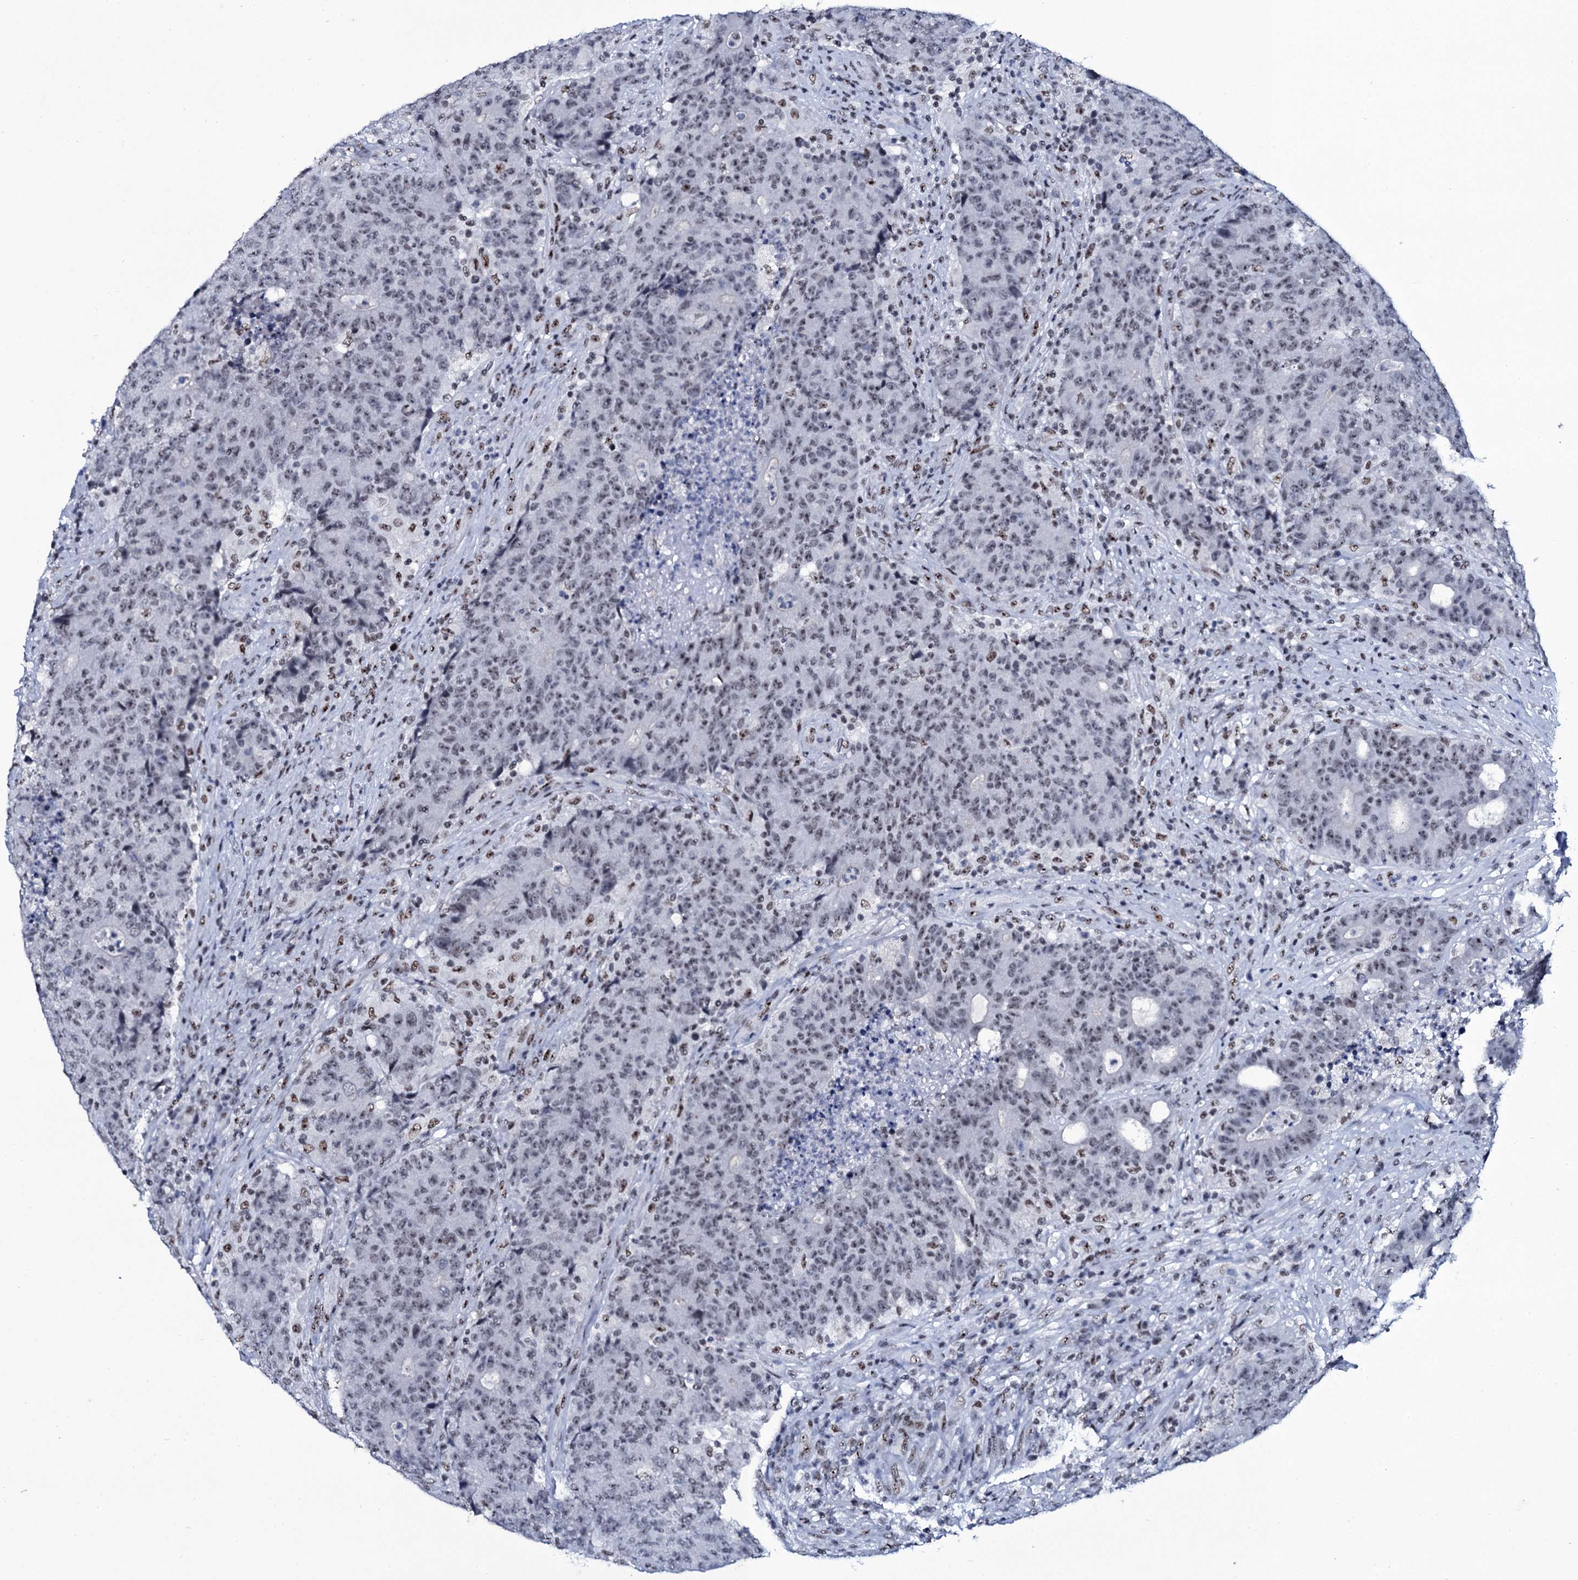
{"staining": {"intensity": "negative", "quantity": "none", "location": "none"}, "tissue": "colorectal cancer", "cell_type": "Tumor cells", "image_type": "cancer", "snomed": [{"axis": "morphology", "description": "Adenocarcinoma, NOS"}, {"axis": "topography", "description": "Colon"}], "caption": "The IHC micrograph has no significant positivity in tumor cells of colorectal cancer tissue.", "gene": "ZMIZ2", "patient": {"sex": "female", "age": 75}}